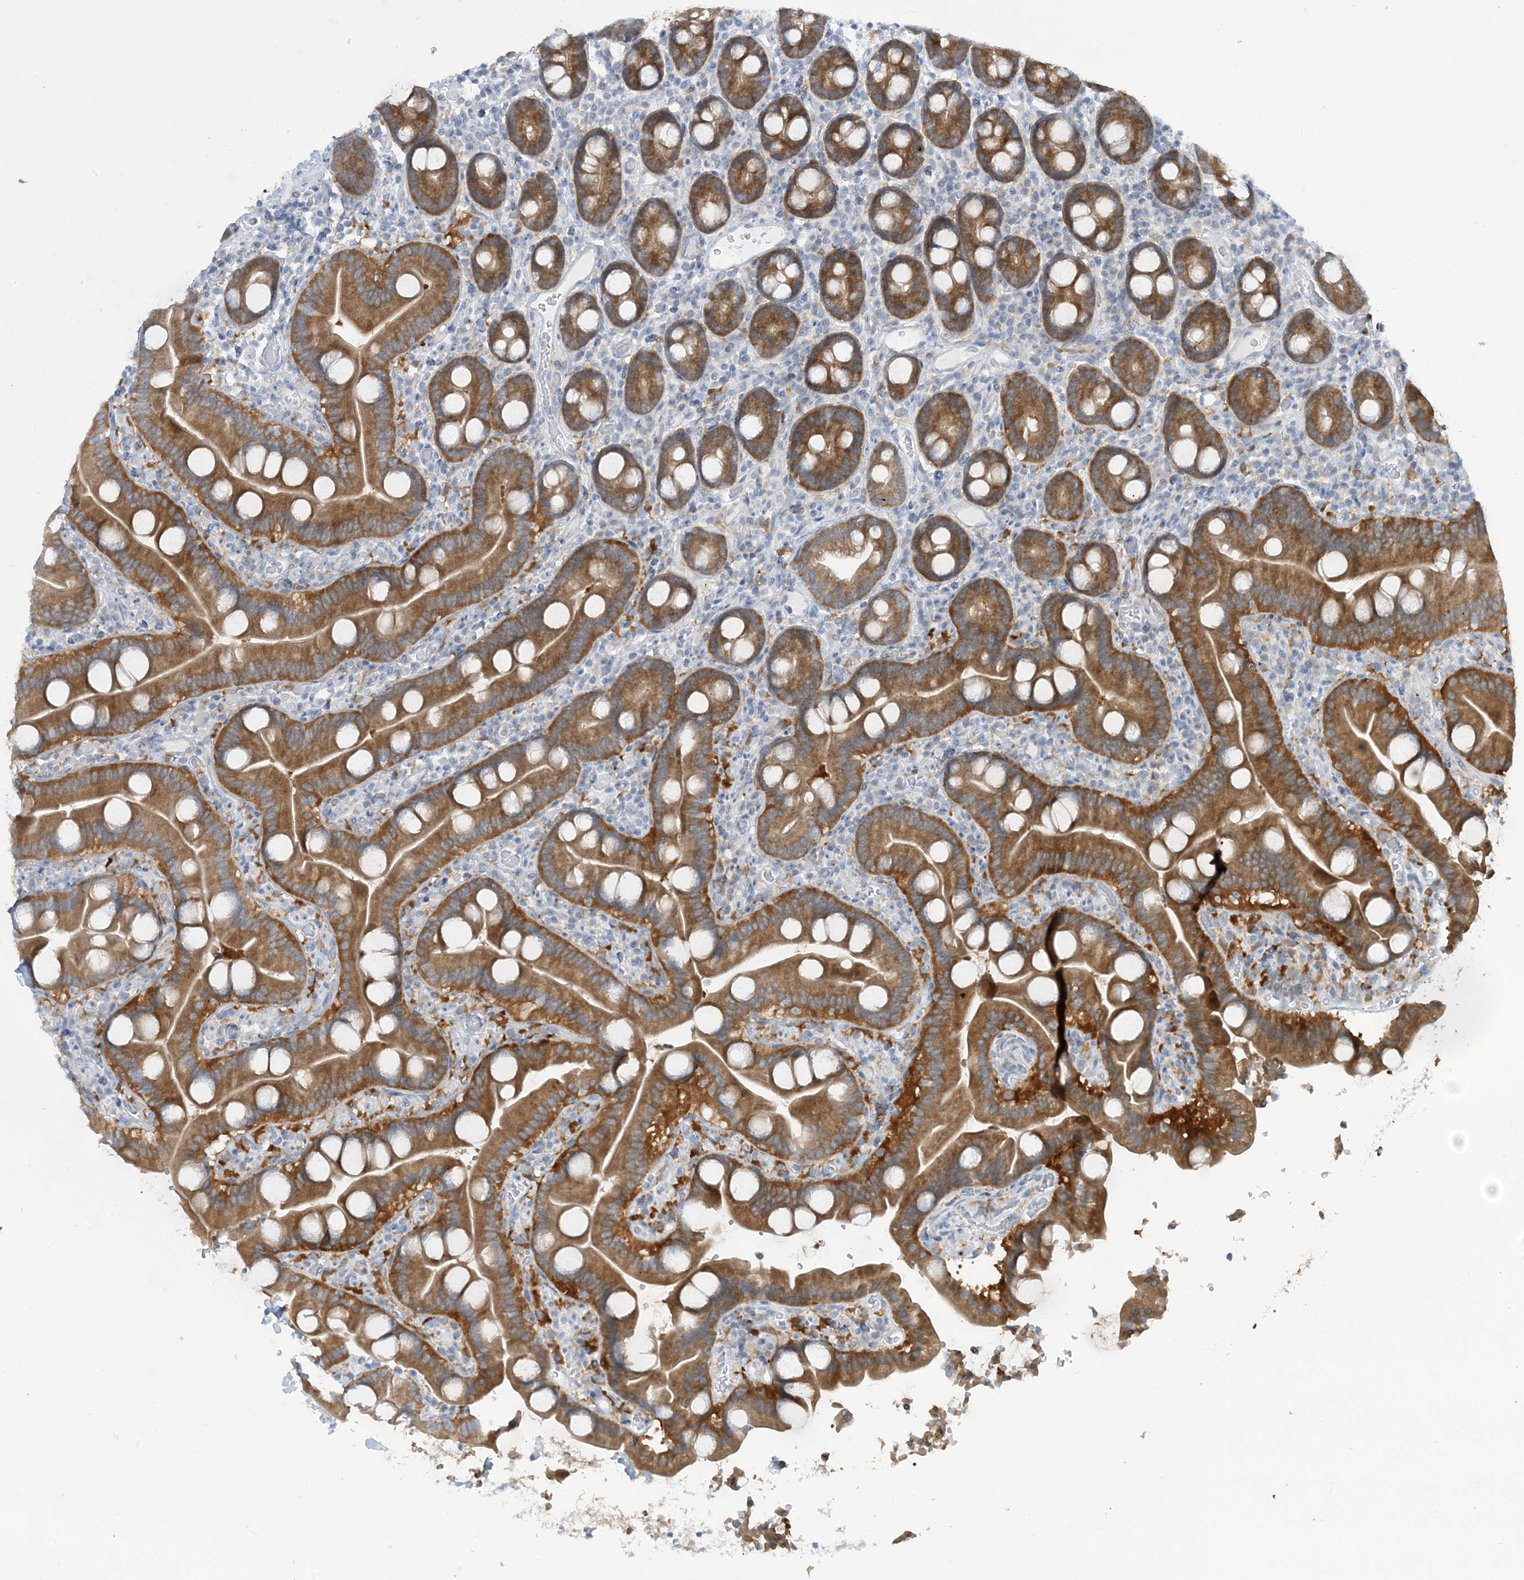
{"staining": {"intensity": "moderate", "quantity": ">75%", "location": "cytoplasmic/membranous"}, "tissue": "duodenum", "cell_type": "Glandular cells", "image_type": "normal", "snomed": [{"axis": "morphology", "description": "Normal tissue, NOS"}, {"axis": "topography", "description": "Duodenum"}], "caption": "A medium amount of moderate cytoplasmic/membranous staining is present in approximately >75% of glandular cells in normal duodenum.", "gene": "MRPS18A", "patient": {"sex": "male", "age": 55}}